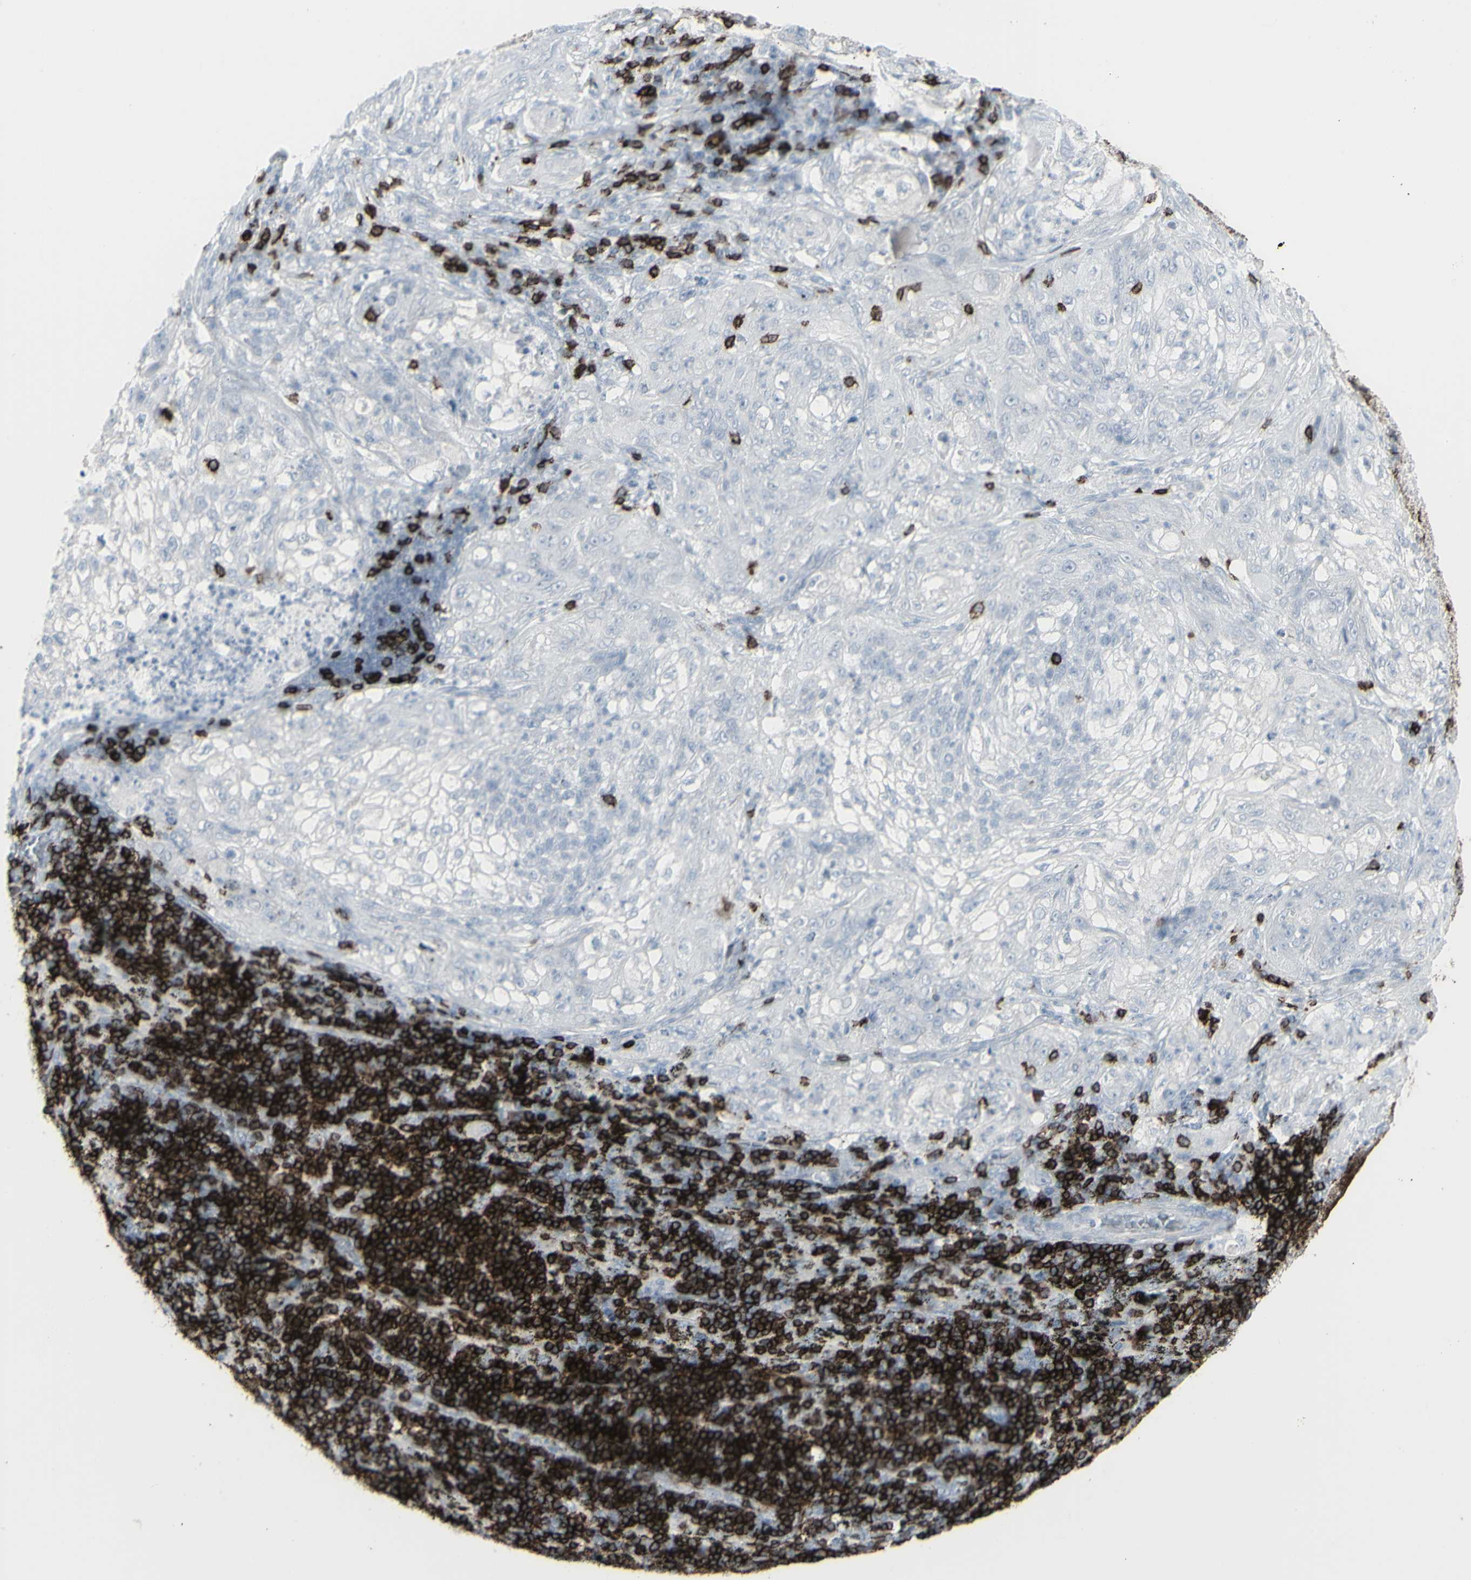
{"staining": {"intensity": "negative", "quantity": "none", "location": "none"}, "tissue": "lung cancer", "cell_type": "Tumor cells", "image_type": "cancer", "snomed": [{"axis": "morphology", "description": "Inflammation, NOS"}, {"axis": "morphology", "description": "Squamous cell carcinoma, NOS"}, {"axis": "topography", "description": "Lymph node"}, {"axis": "topography", "description": "Soft tissue"}, {"axis": "topography", "description": "Lung"}], "caption": "Immunohistochemical staining of lung cancer exhibits no significant staining in tumor cells.", "gene": "CD247", "patient": {"sex": "male", "age": 66}}